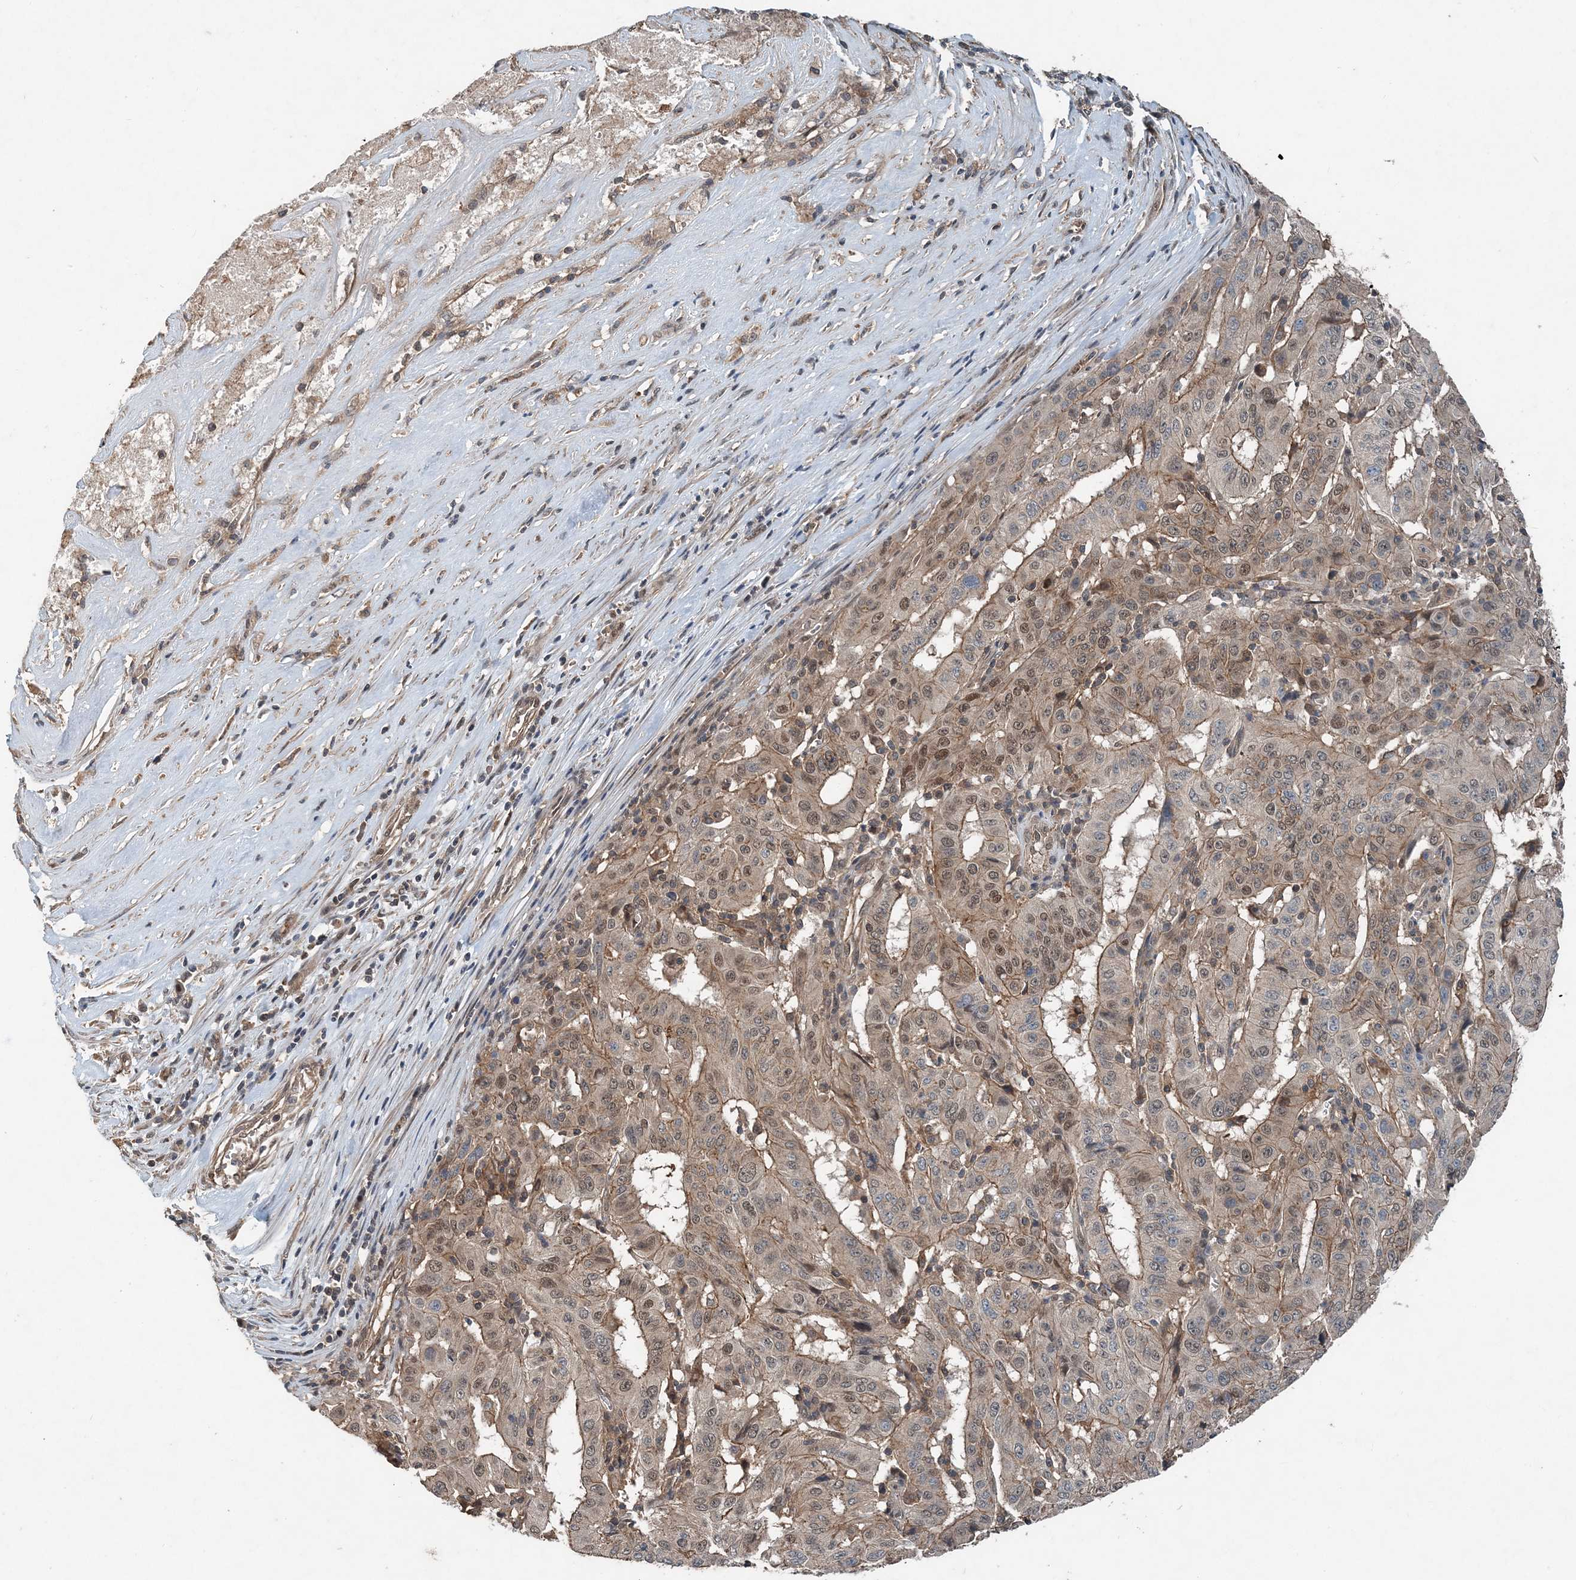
{"staining": {"intensity": "moderate", "quantity": "<25%", "location": "cytoplasmic/membranous,nuclear"}, "tissue": "pancreatic cancer", "cell_type": "Tumor cells", "image_type": "cancer", "snomed": [{"axis": "morphology", "description": "Adenocarcinoma, NOS"}, {"axis": "topography", "description": "Pancreas"}], "caption": "IHC image of human pancreatic adenocarcinoma stained for a protein (brown), which shows low levels of moderate cytoplasmic/membranous and nuclear staining in about <25% of tumor cells.", "gene": "SMPD3", "patient": {"sex": "male", "age": 63}}